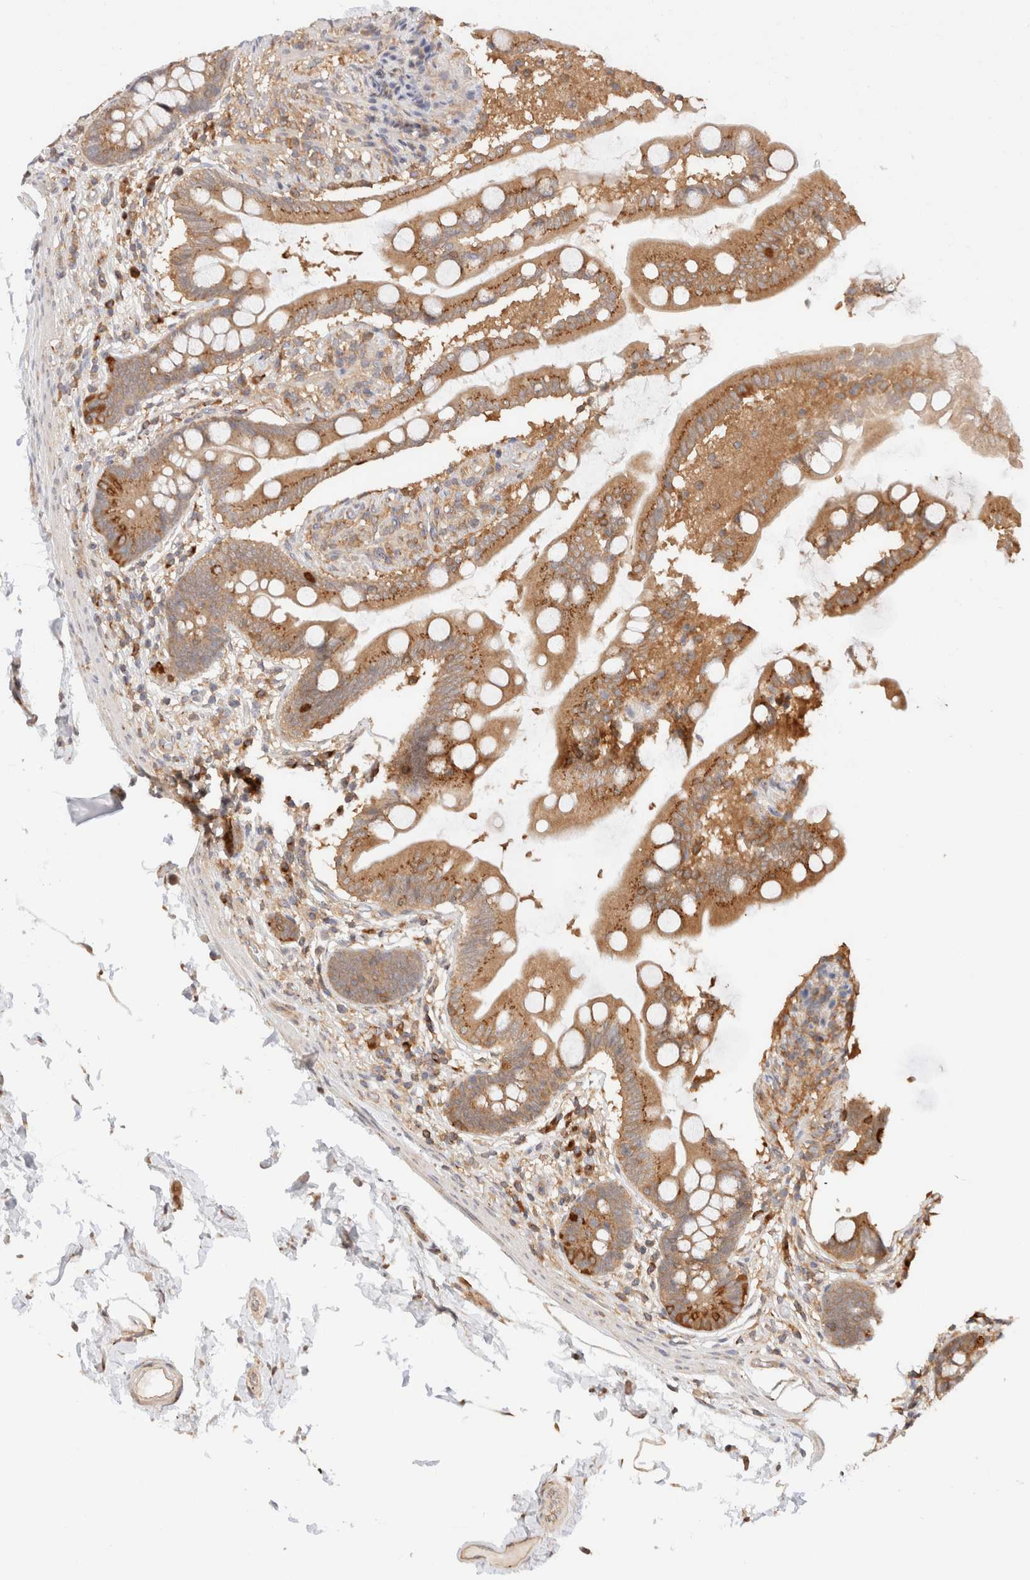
{"staining": {"intensity": "moderate", "quantity": ">75%", "location": "cytoplasmic/membranous"}, "tissue": "small intestine", "cell_type": "Glandular cells", "image_type": "normal", "snomed": [{"axis": "morphology", "description": "Normal tissue, NOS"}, {"axis": "topography", "description": "Small intestine"}], "caption": "DAB (3,3'-diaminobenzidine) immunohistochemical staining of unremarkable human small intestine reveals moderate cytoplasmic/membranous protein expression in about >75% of glandular cells.", "gene": "RABEP1", "patient": {"sex": "female", "age": 56}}